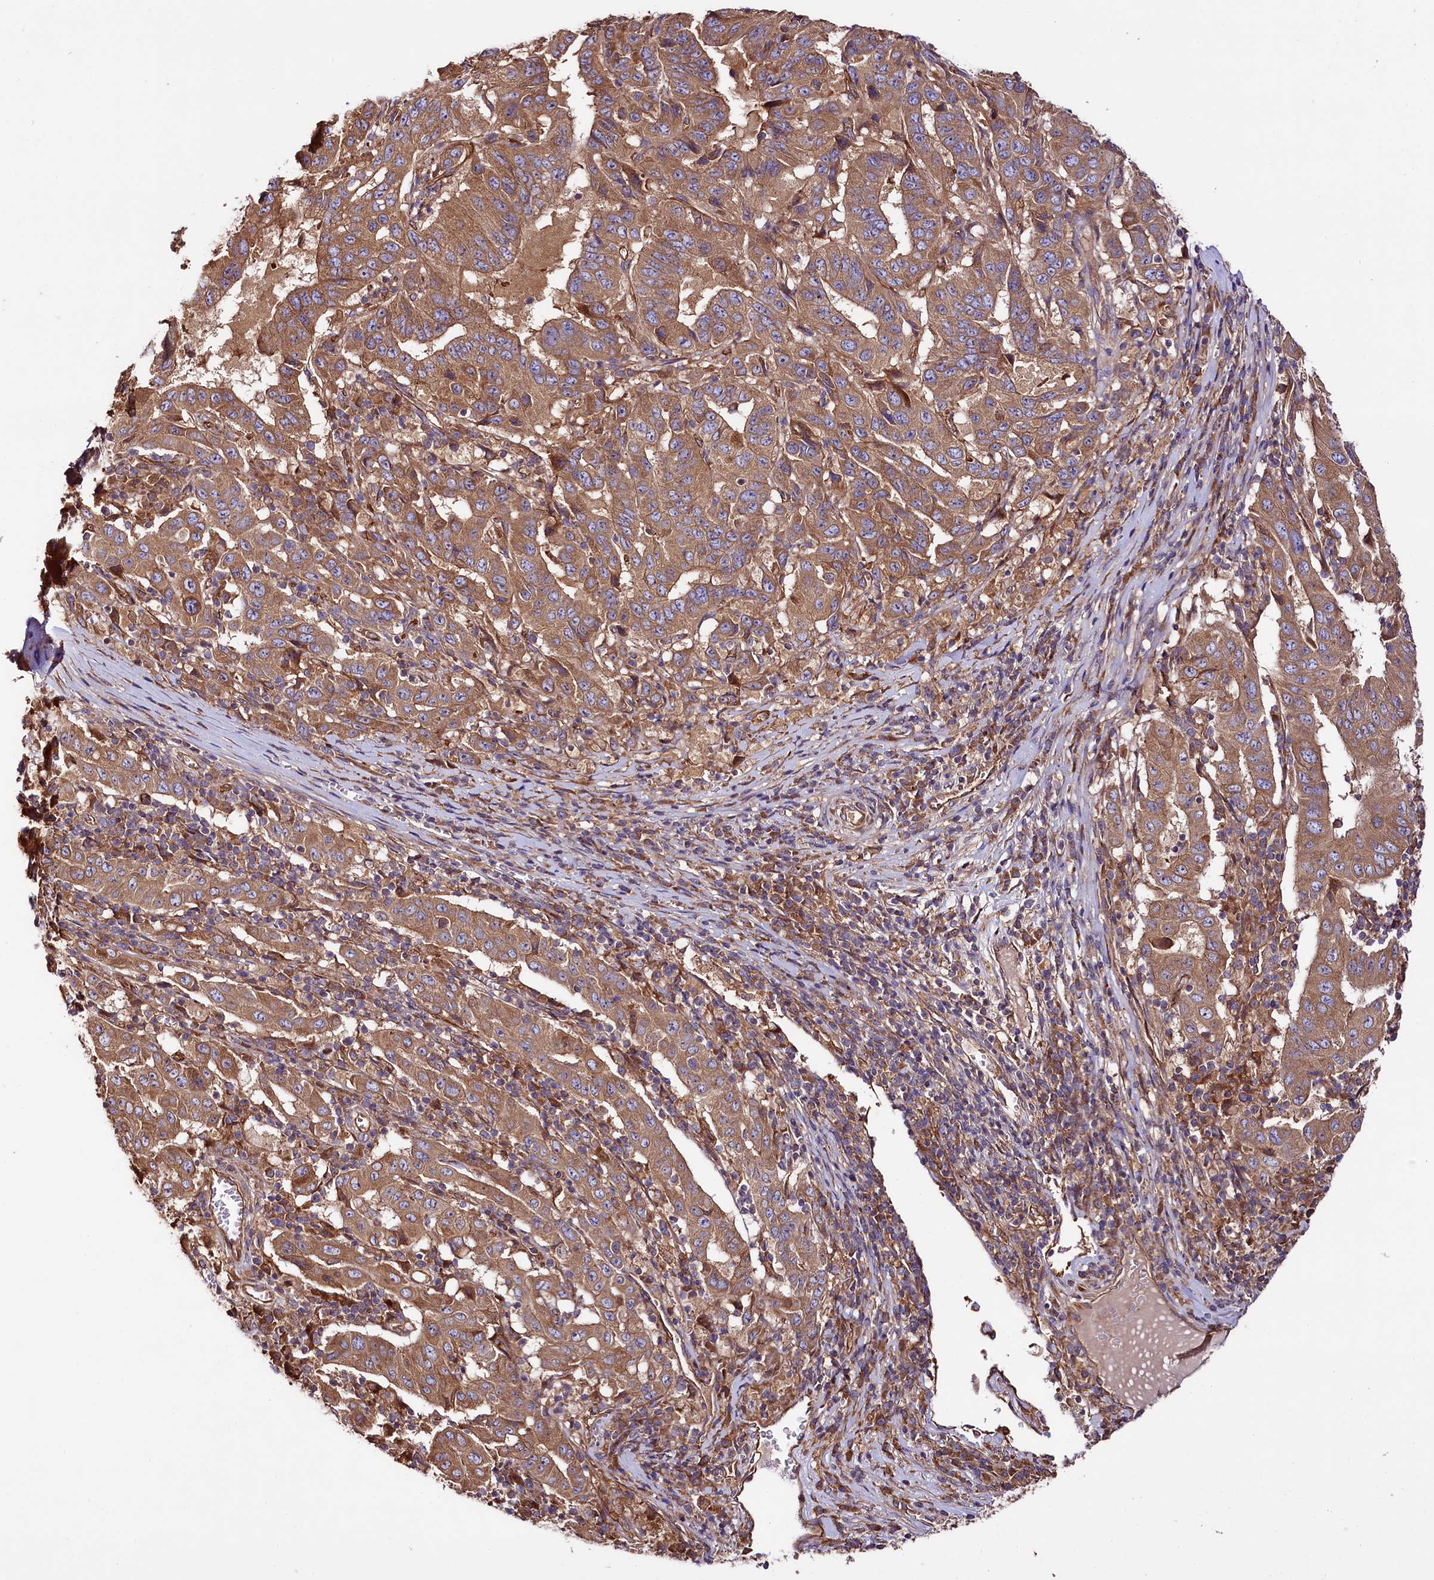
{"staining": {"intensity": "moderate", "quantity": ">75%", "location": "cytoplasmic/membranous"}, "tissue": "pancreatic cancer", "cell_type": "Tumor cells", "image_type": "cancer", "snomed": [{"axis": "morphology", "description": "Adenocarcinoma, NOS"}, {"axis": "topography", "description": "Pancreas"}], "caption": "Immunohistochemistry (IHC) histopathology image of neoplastic tissue: pancreatic cancer (adenocarcinoma) stained using IHC demonstrates medium levels of moderate protein expression localized specifically in the cytoplasmic/membranous of tumor cells, appearing as a cytoplasmic/membranous brown color.", "gene": "CEP295", "patient": {"sex": "male", "age": 63}}